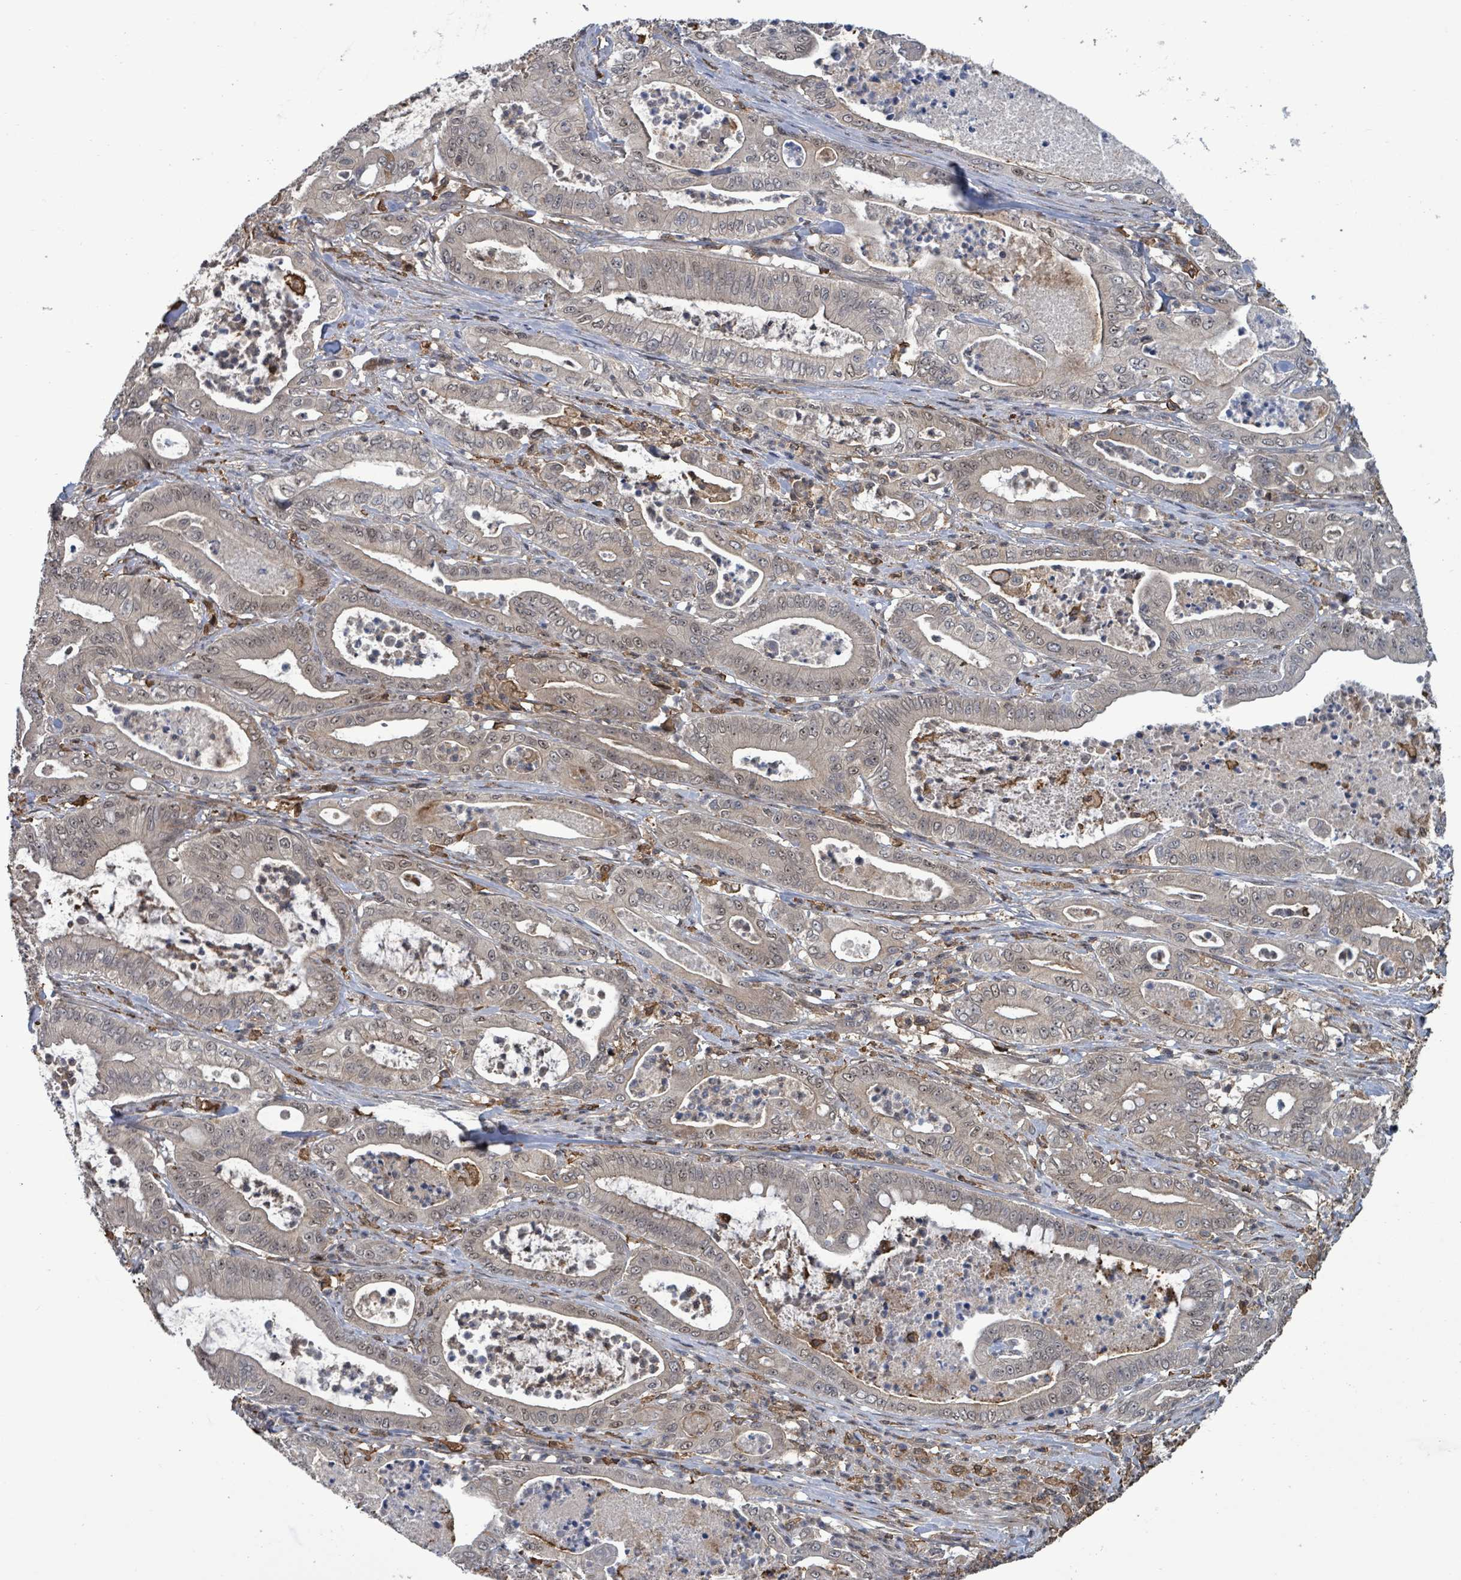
{"staining": {"intensity": "negative", "quantity": "none", "location": "none"}, "tissue": "pancreatic cancer", "cell_type": "Tumor cells", "image_type": "cancer", "snomed": [{"axis": "morphology", "description": "Adenocarcinoma, NOS"}, {"axis": "topography", "description": "Pancreas"}], "caption": "Immunohistochemistry (IHC) image of neoplastic tissue: human pancreatic cancer stained with DAB demonstrates no significant protein expression in tumor cells.", "gene": "FBXO6", "patient": {"sex": "male", "age": 71}}